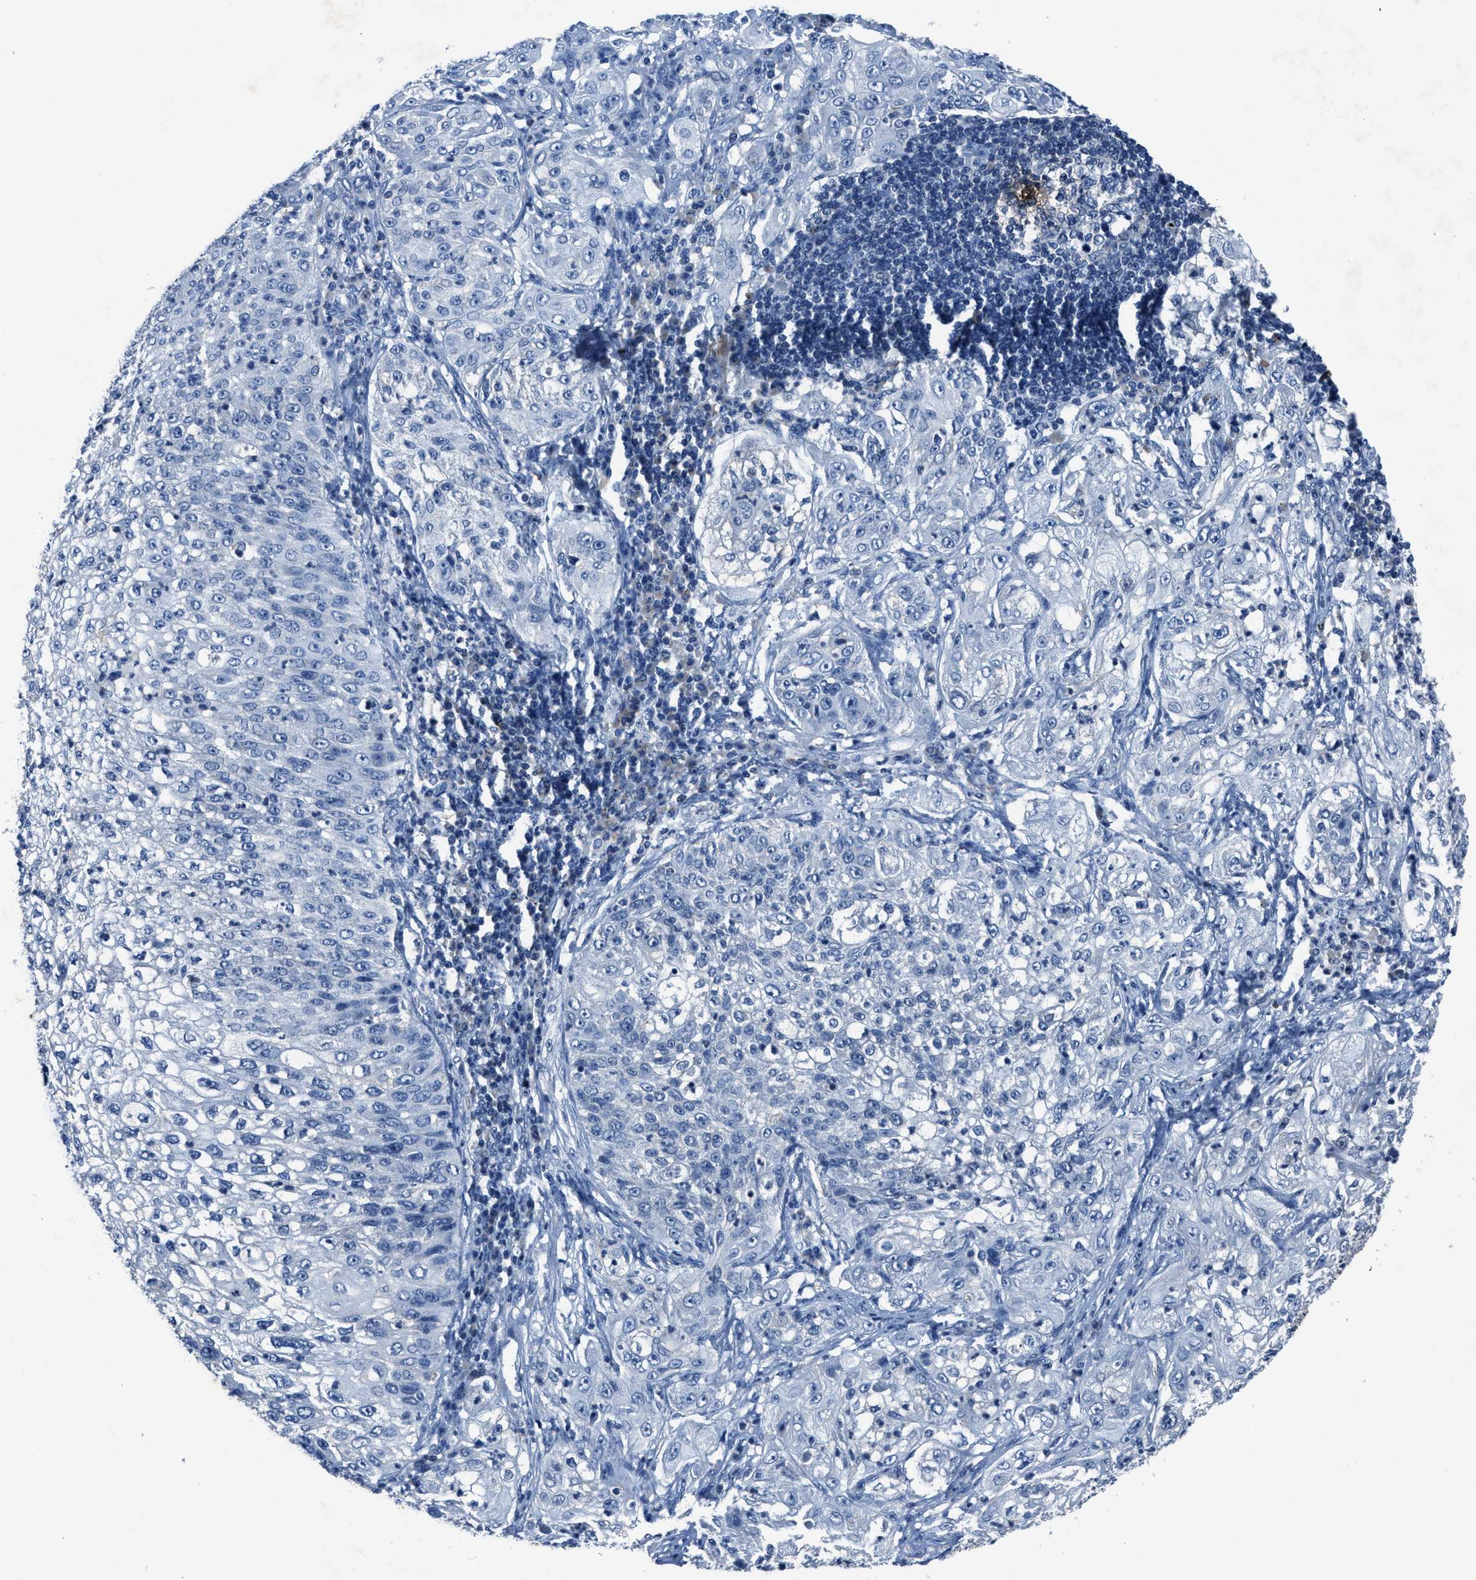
{"staining": {"intensity": "negative", "quantity": "none", "location": "none"}, "tissue": "lung cancer", "cell_type": "Tumor cells", "image_type": "cancer", "snomed": [{"axis": "morphology", "description": "Inflammation, NOS"}, {"axis": "morphology", "description": "Squamous cell carcinoma, NOS"}, {"axis": "topography", "description": "Lymph node"}, {"axis": "topography", "description": "Soft tissue"}, {"axis": "topography", "description": "Lung"}], "caption": "Lung cancer was stained to show a protein in brown. There is no significant staining in tumor cells.", "gene": "ADAM2", "patient": {"sex": "male", "age": 66}}